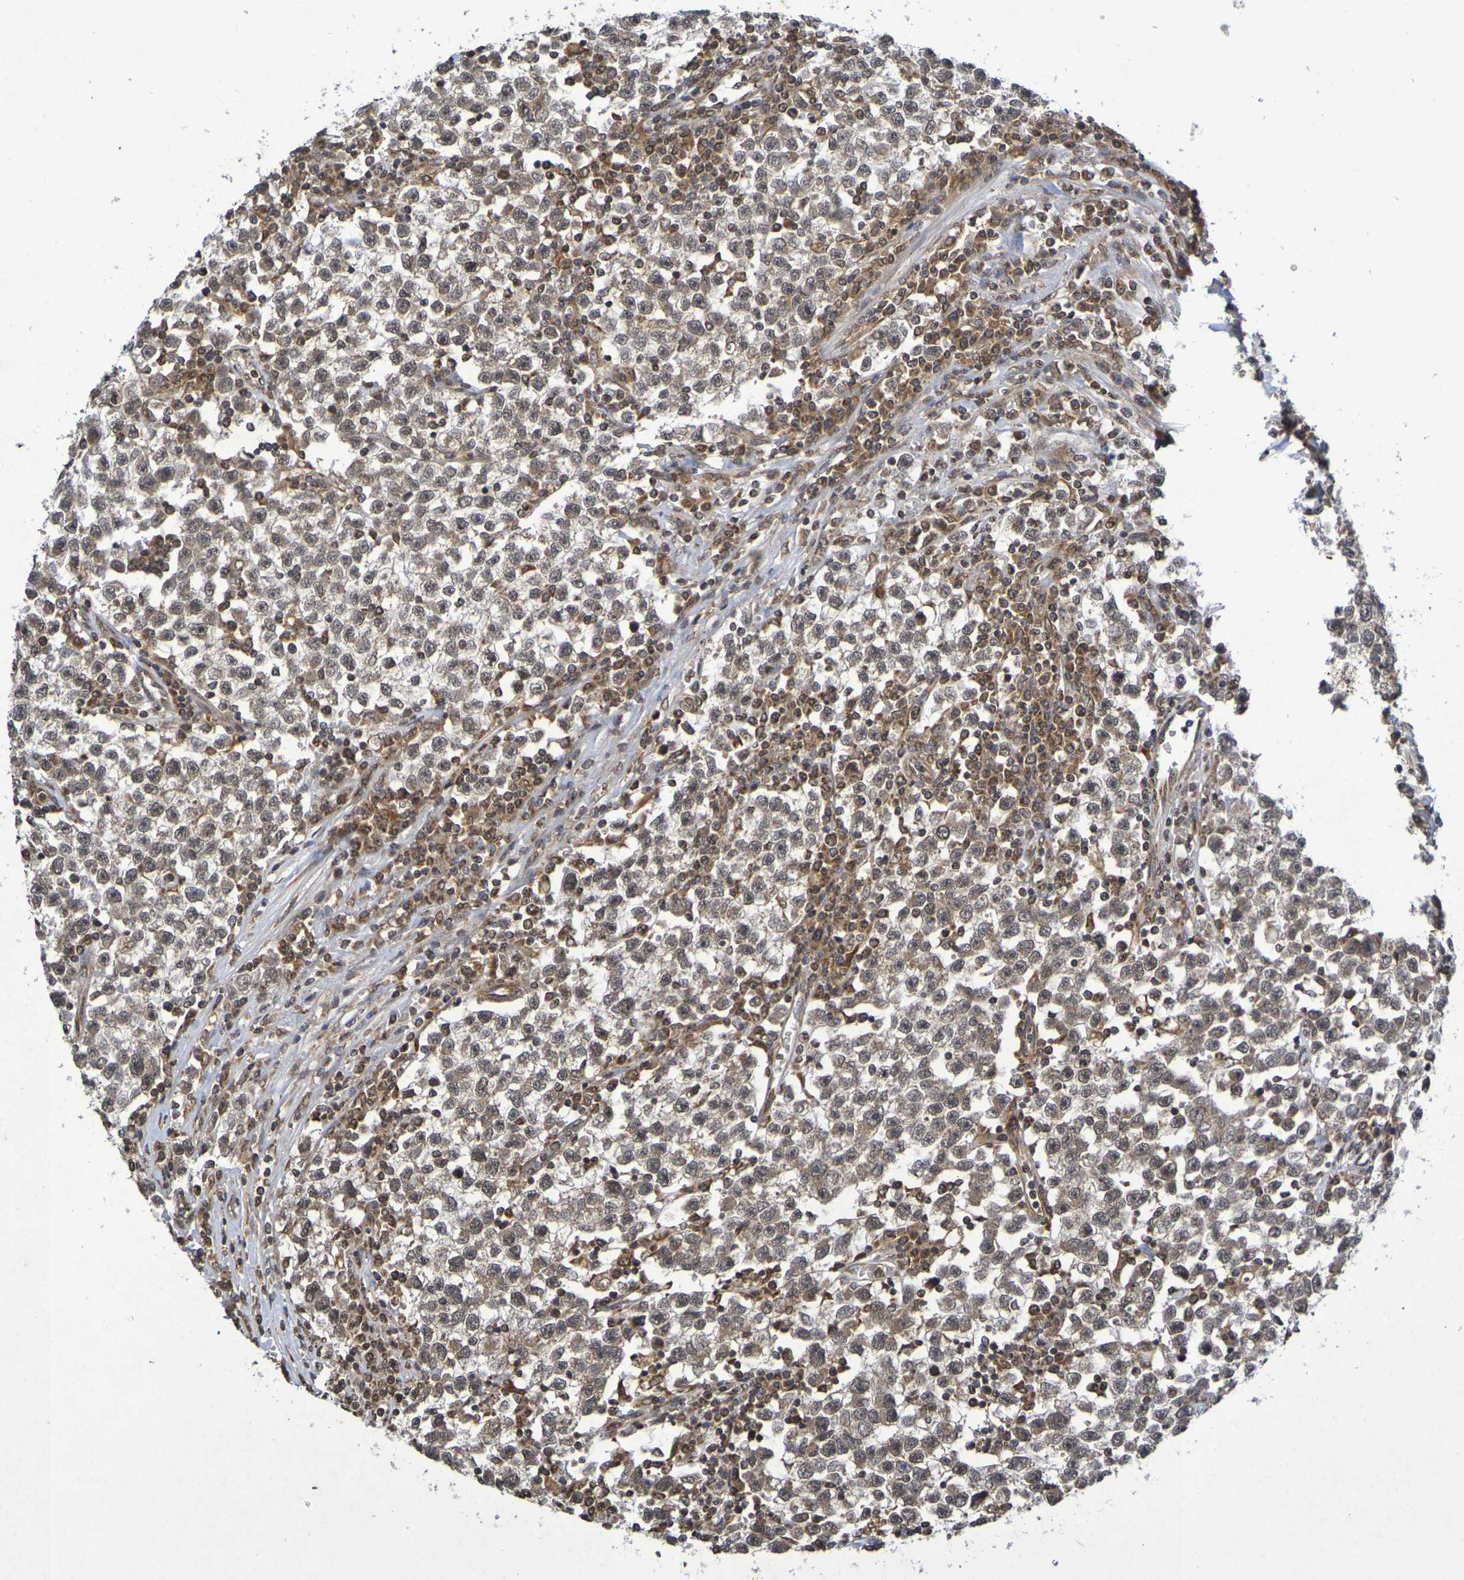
{"staining": {"intensity": "moderate", "quantity": ">75%", "location": "cytoplasmic/membranous,nuclear"}, "tissue": "testis cancer", "cell_type": "Tumor cells", "image_type": "cancer", "snomed": [{"axis": "morphology", "description": "Seminoma, NOS"}, {"axis": "topography", "description": "Testis"}], "caption": "Immunohistochemistry (IHC) of seminoma (testis) reveals medium levels of moderate cytoplasmic/membranous and nuclear staining in approximately >75% of tumor cells.", "gene": "GUCY1A2", "patient": {"sex": "male", "age": 22}}